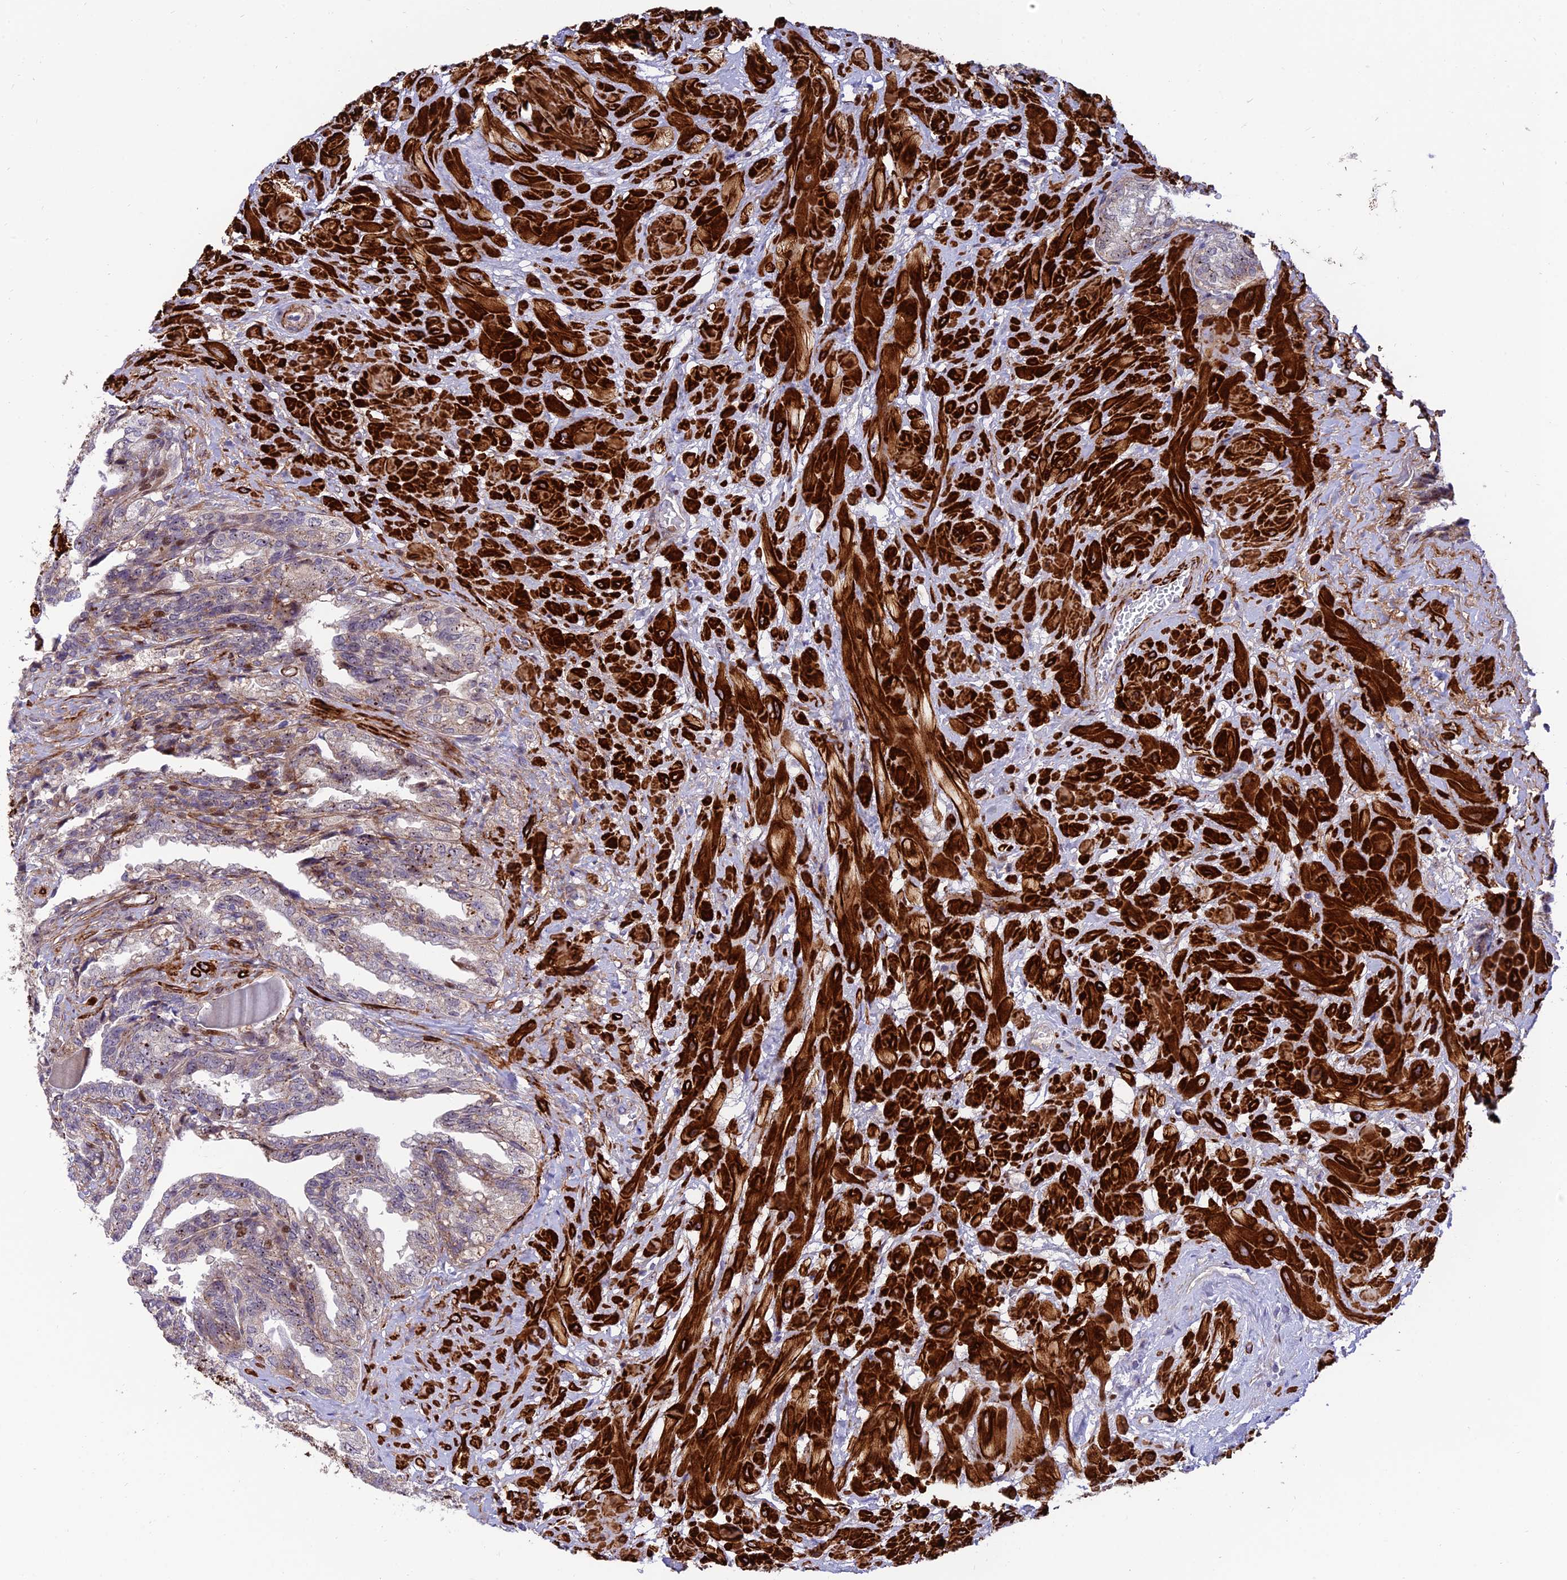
{"staining": {"intensity": "moderate", "quantity": ">75%", "location": "cytoplasmic/membranous"}, "tissue": "seminal vesicle", "cell_type": "Glandular cells", "image_type": "normal", "snomed": [{"axis": "morphology", "description": "Normal tissue, NOS"}, {"axis": "topography", "description": "Seminal veicle"}, {"axis": "topography", "description": "Peripheral nerve tissue"}], "caption": "The micrograph exhibits immunohistochemical staining of normal seminal vesicle. There is moderate cytoplasmic/membranous staining is identified in approximately >75% of glandular cells.", "gene": "KBTBD7", "patient": {"sex": "male", "age": 60}}